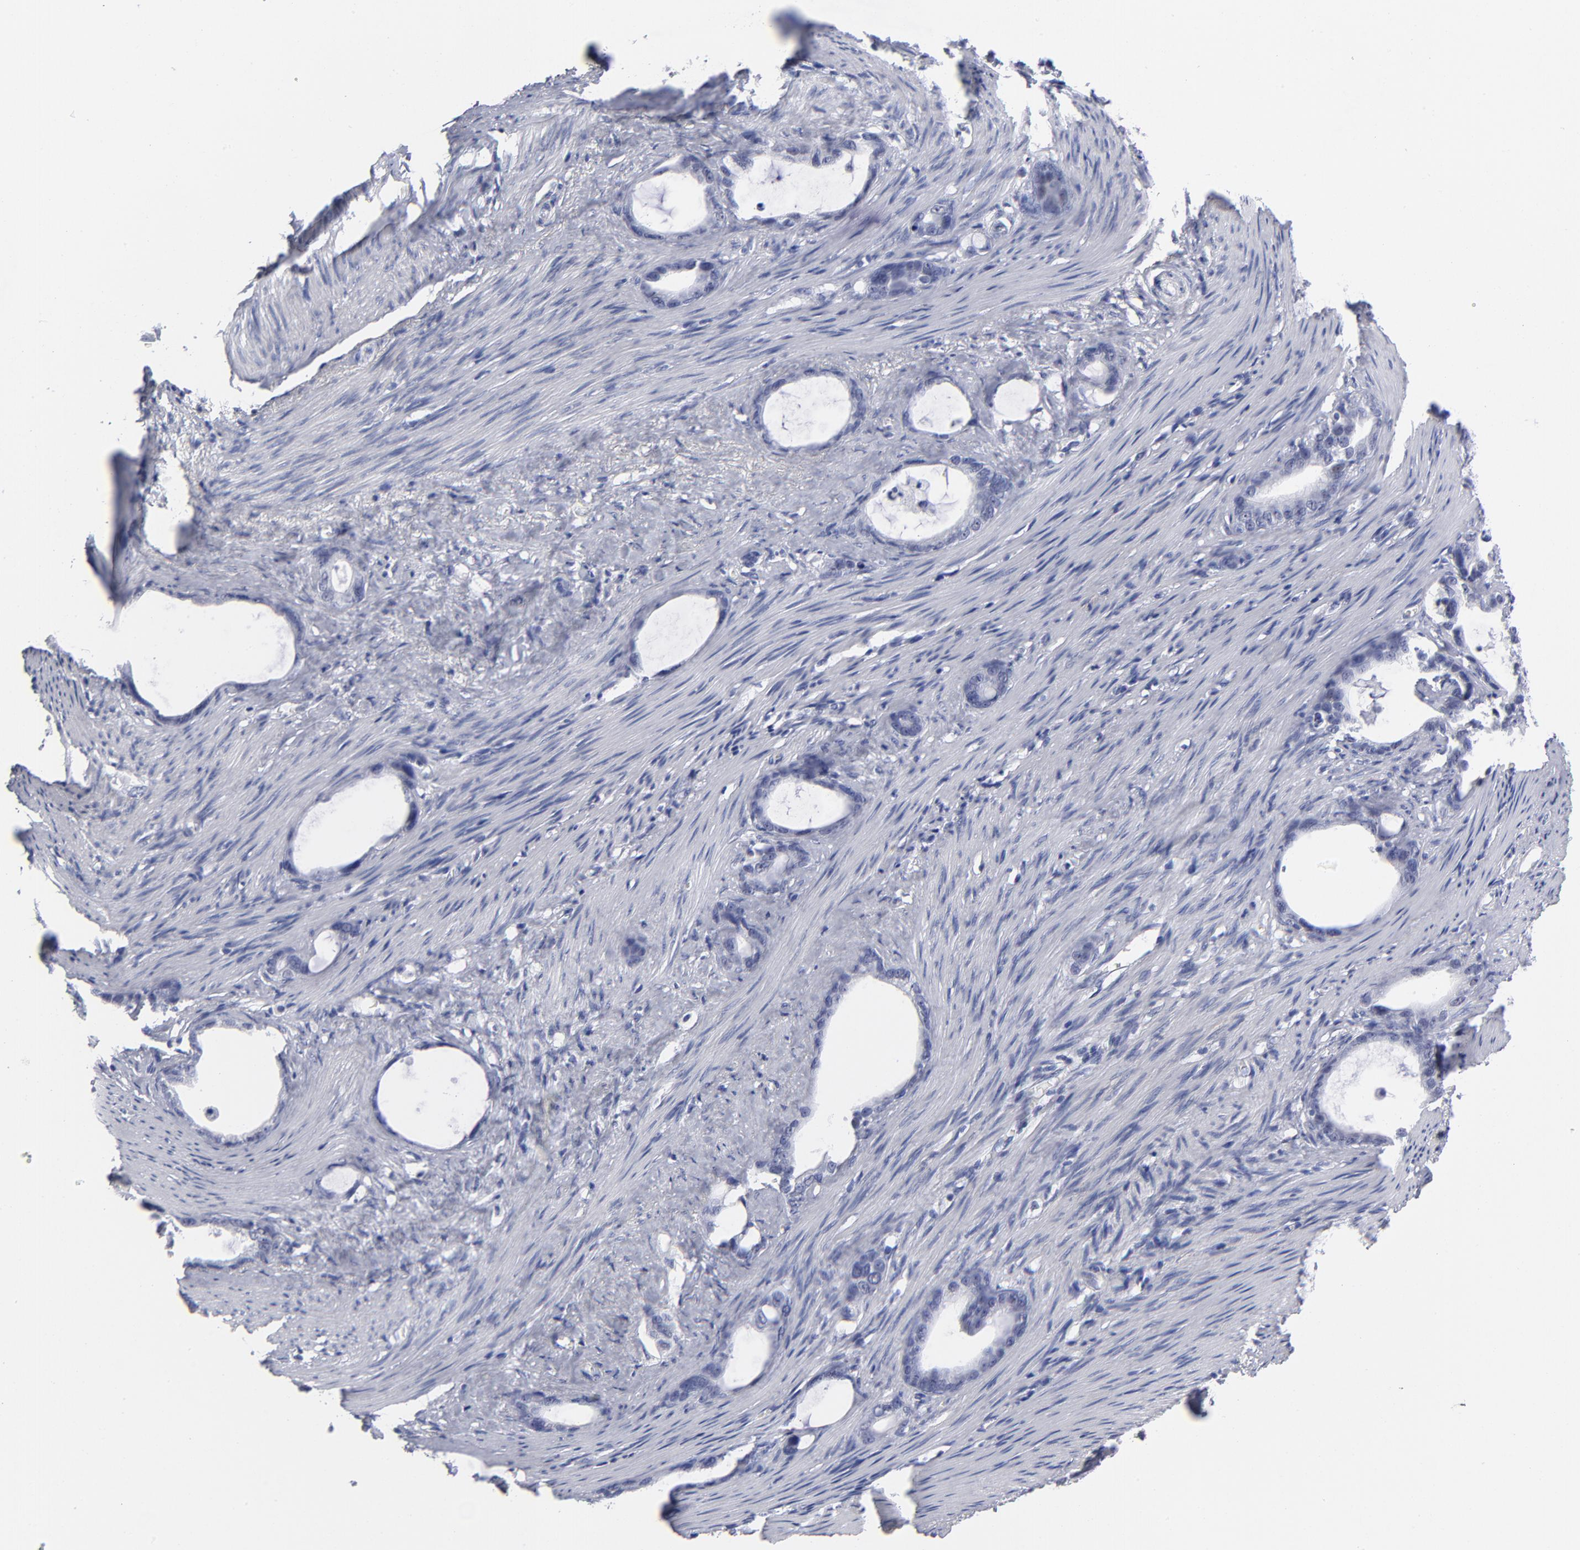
{"staining": {"intensity": "negative", "quantity": "none", "location": "none"}, "tissue": "stomach cancer", "cell_type": "Tumor cells", "image_type": "cancer", "snomed": [{"axis": "morphology", "description": "Adenocarcinoma, NOS"}, {"axis": "topography", "description": "Stomach"}], "caption": "Tumor cells are negative for brown protein staining in stomach cancer (adenocarcinoma).", "gene": "SNRPB", "patient": {"sex": "female", "age": 75}}